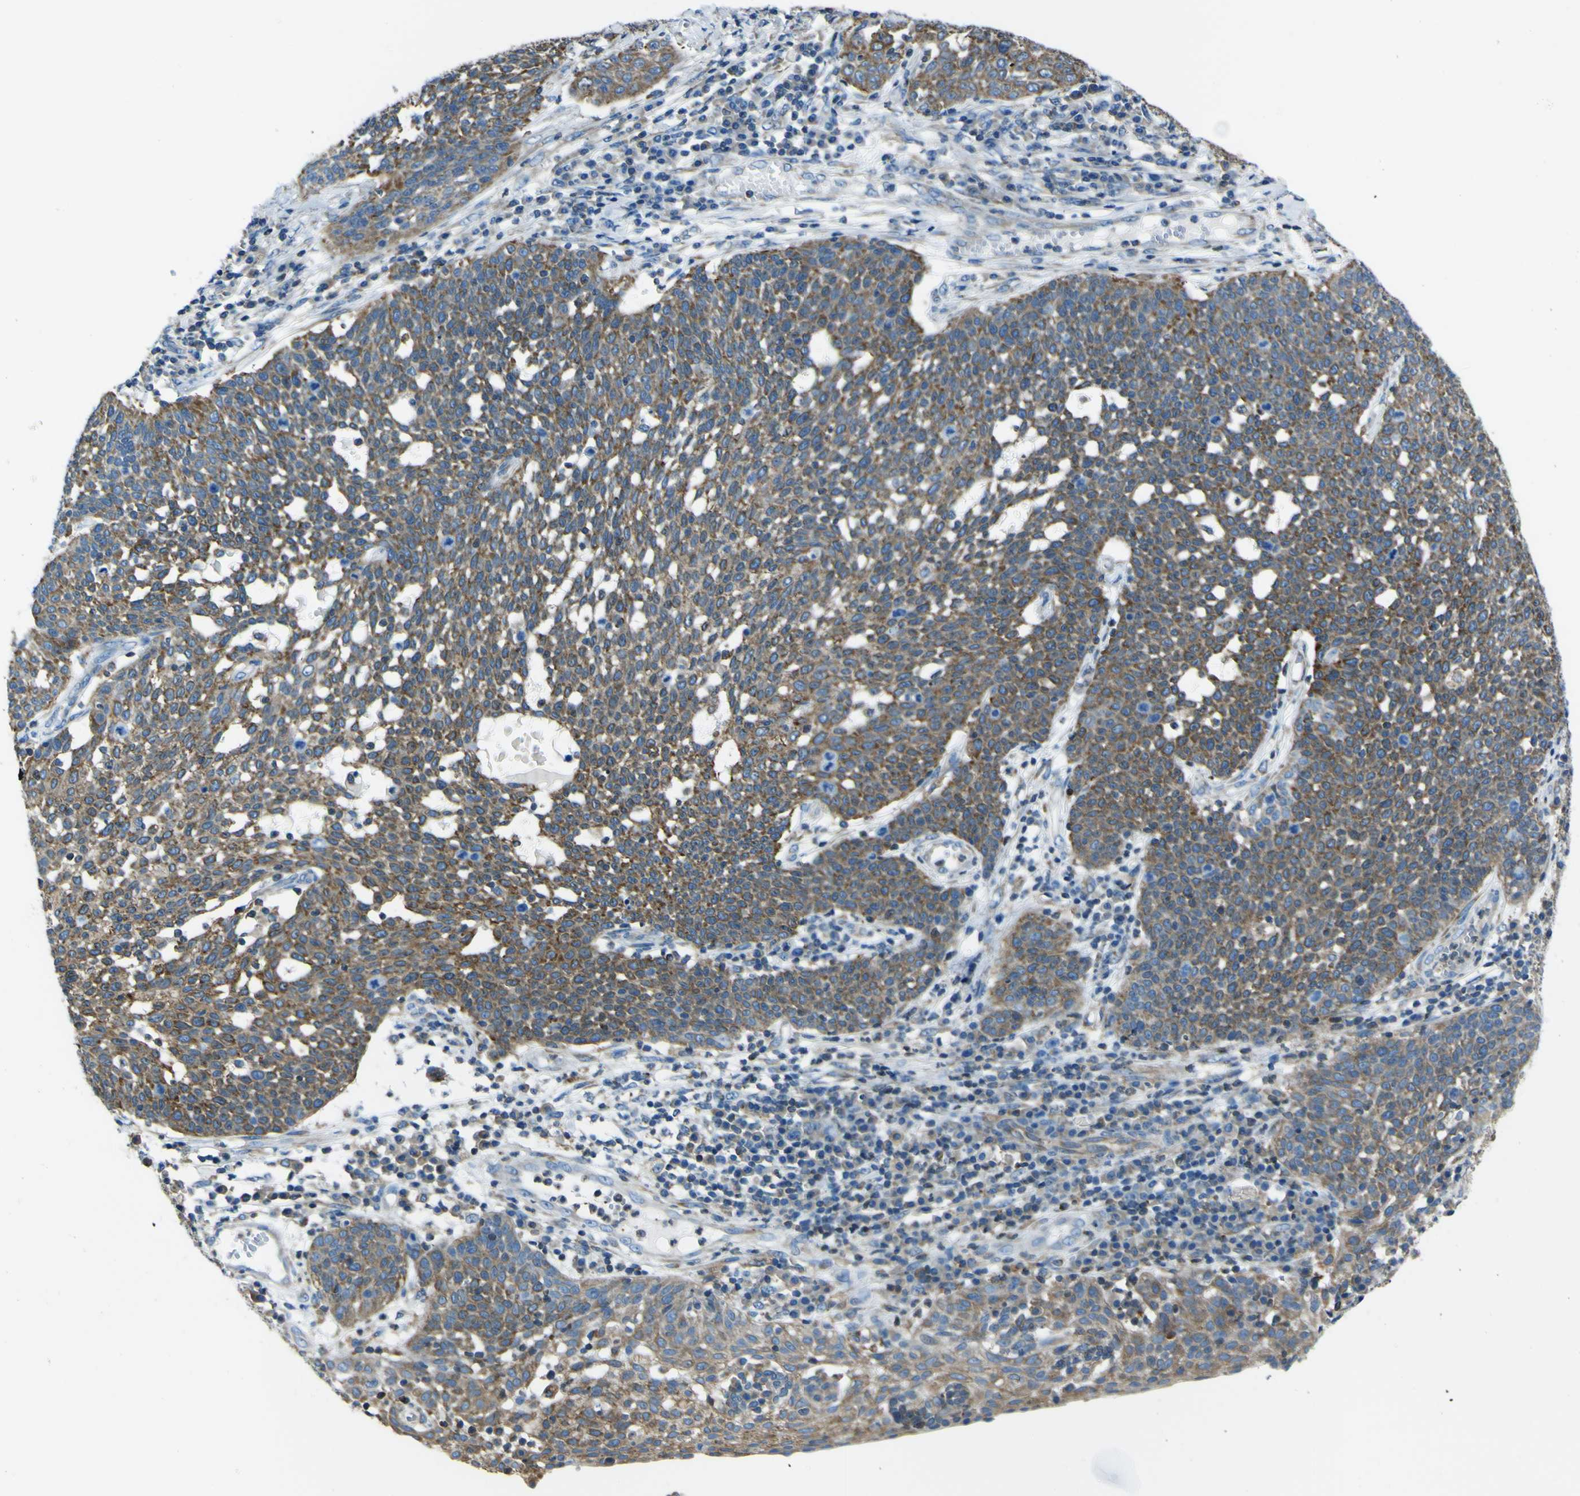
{"staining": {"intensity": "moderate", "quantity": ">75%", "location": "cytoplasmic/membranous"}, "tissue": "cervical cancer", "cell_type": "Tumor cells", "image_type": "cancer", "snomed": [{"axis": "morphology", "description": "Squamous cell carcinoma, NOS"}, {"axis": "topography", "description": "Cervix"}], "caption": "Immunohistochemical staining of human cervical squamous cell carcinoma displays medium levels of moderate cytoplasmic/membranous protein expression in about >75% of tumor cells. The staining was performed using DAB (3,3'-diaminobenzidine), with brown indicating positive protein expression. Nuclei are stained blue with hematoxylin.", "gene": "STIM1", "patient": {"sex": "female", "age": 34}}